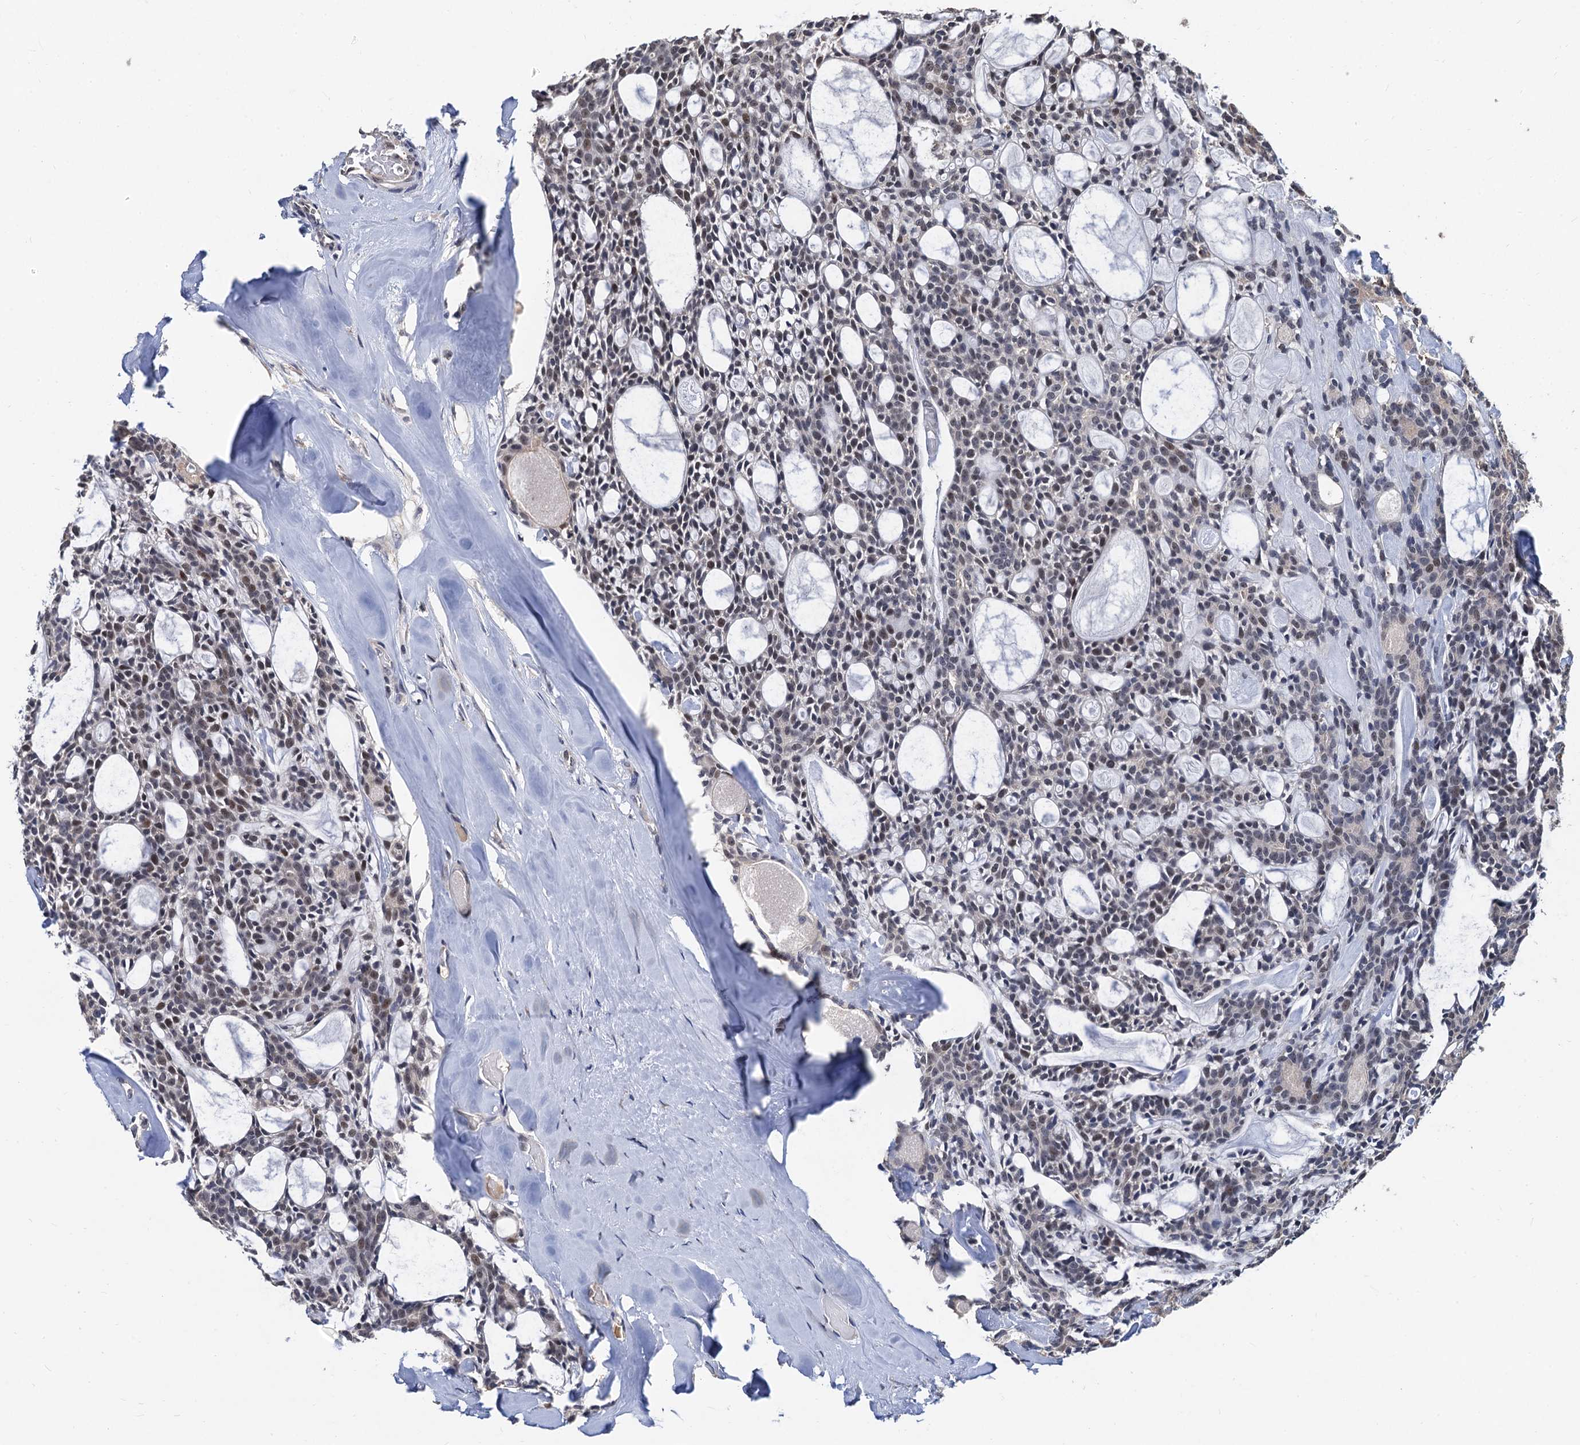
{"staining": {"intensity": "weak", "quantity": "25%-75%", "location": "nuclear"}, "tissue": "head and neck cancer", "cell_type": "Tumor cells", "image_type": "cancer", "snomed": [{"axis": "morphology", "description": "Adenocarcinoma, NOS"}, {"axis": "topography", "description": "Salivary gland"}, {"axis": "topography", "description": "Head-Neck"}], "caption": "A low amount of weak nuclear expression is appreciated in approximately 25%-75% of tumor cells in adenocarcinoma (head and neck) tissue.", "gene": "TSEN34", "patient": {"sex": "male", "age": 55}}